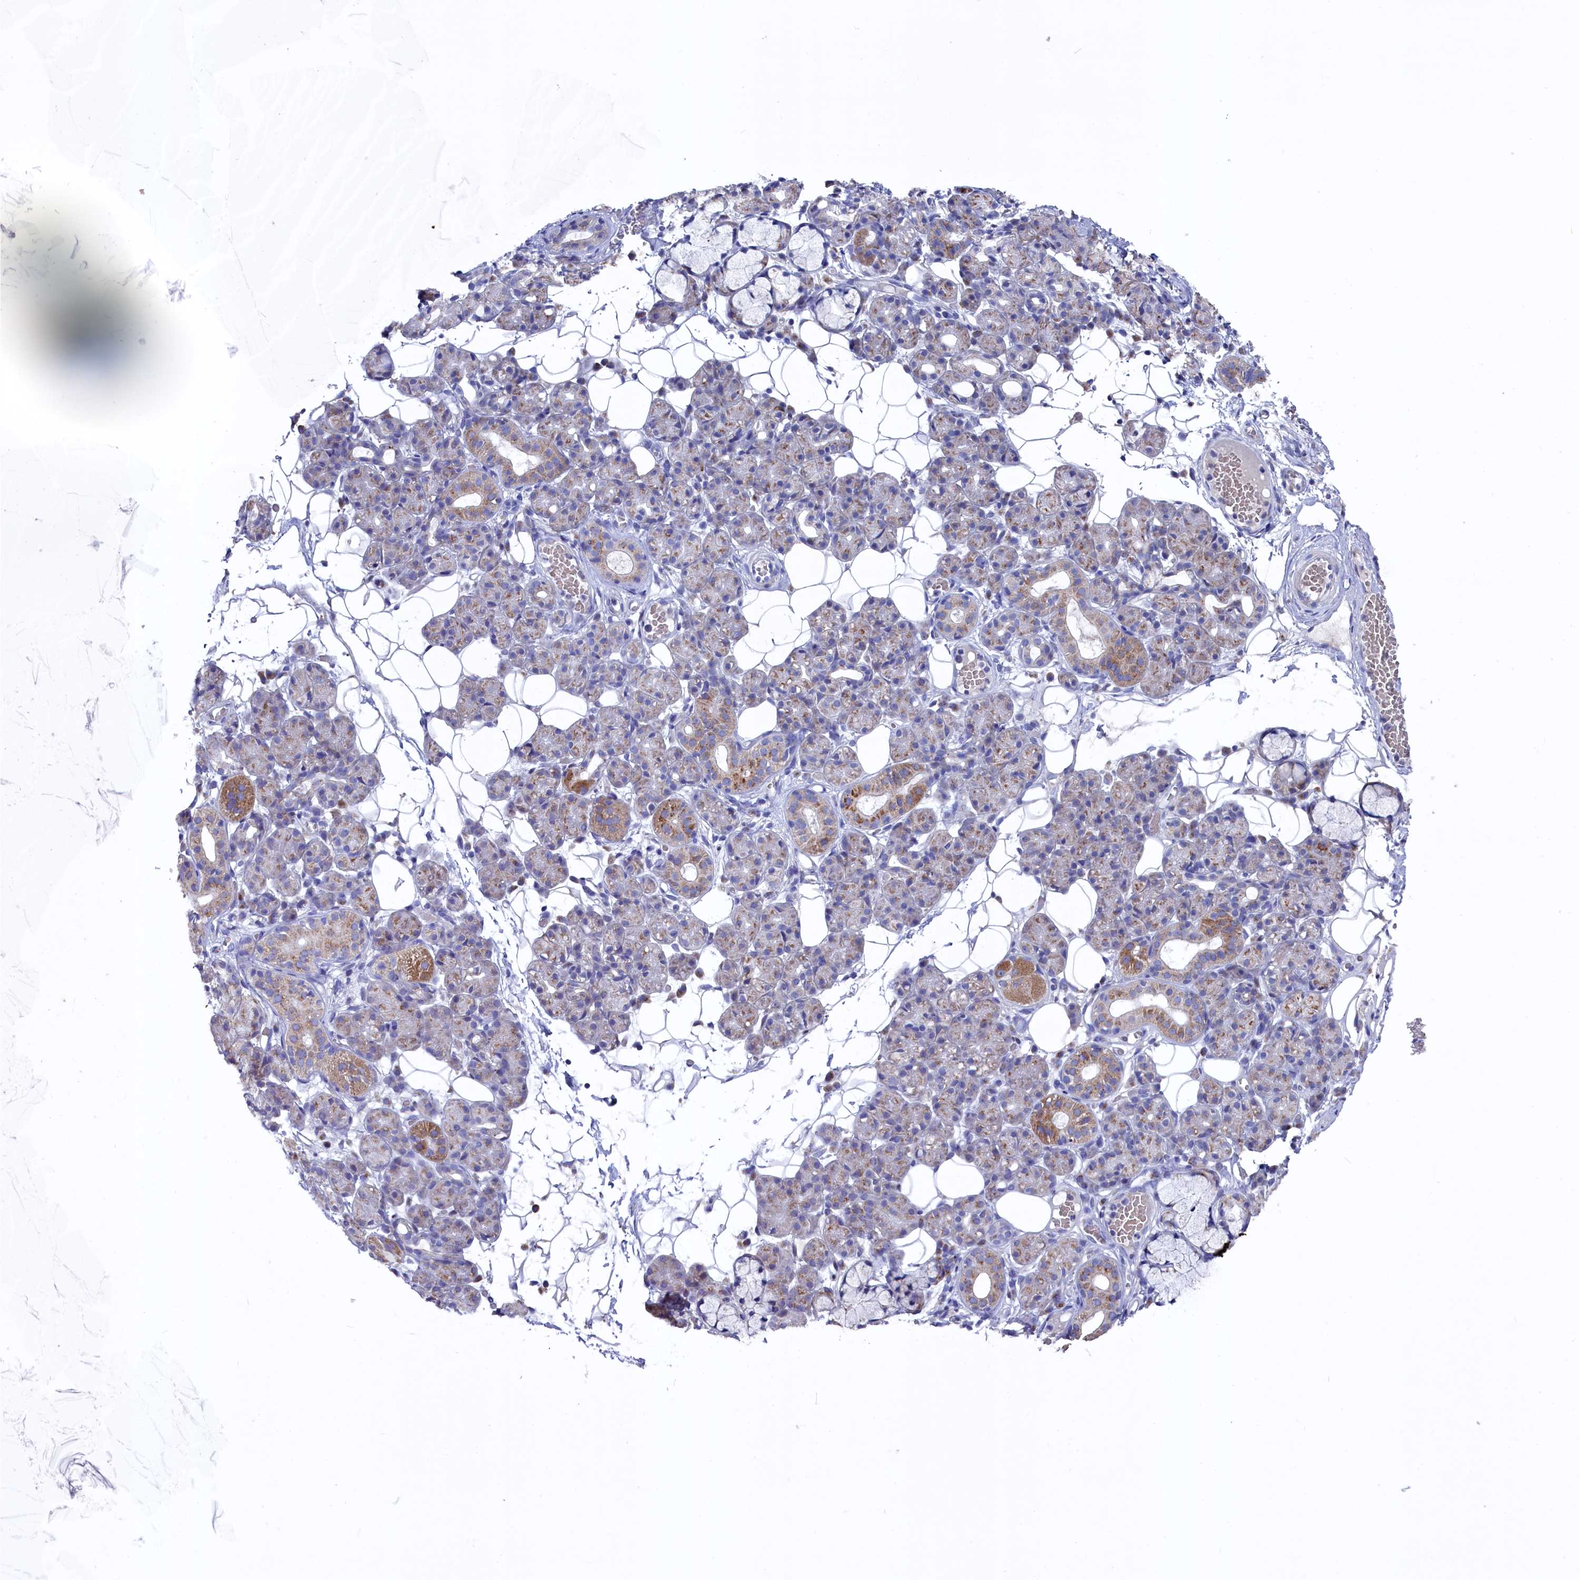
{"staining": {"intensity": "moderate", "quantity": "25%-75%", "location": "cytoplasmic/membranous"}, "tissue": "salivary gland", "cell_type": "Glandular cells", "image_type": "normal", "snomed": [{"axis": "morphology", "description": "Normal tissue, NOS"}, {"axis": "topography", "description": "Salivary gland"}], "caption": "Immunohistochemical staining of unremarkable salivary gland displays moderate cytoplasmic/membranous protein staining in about 25%-75% of glandular cells.", "gene": "GPR108", "patient": {"sex": "male", "age": 63}}